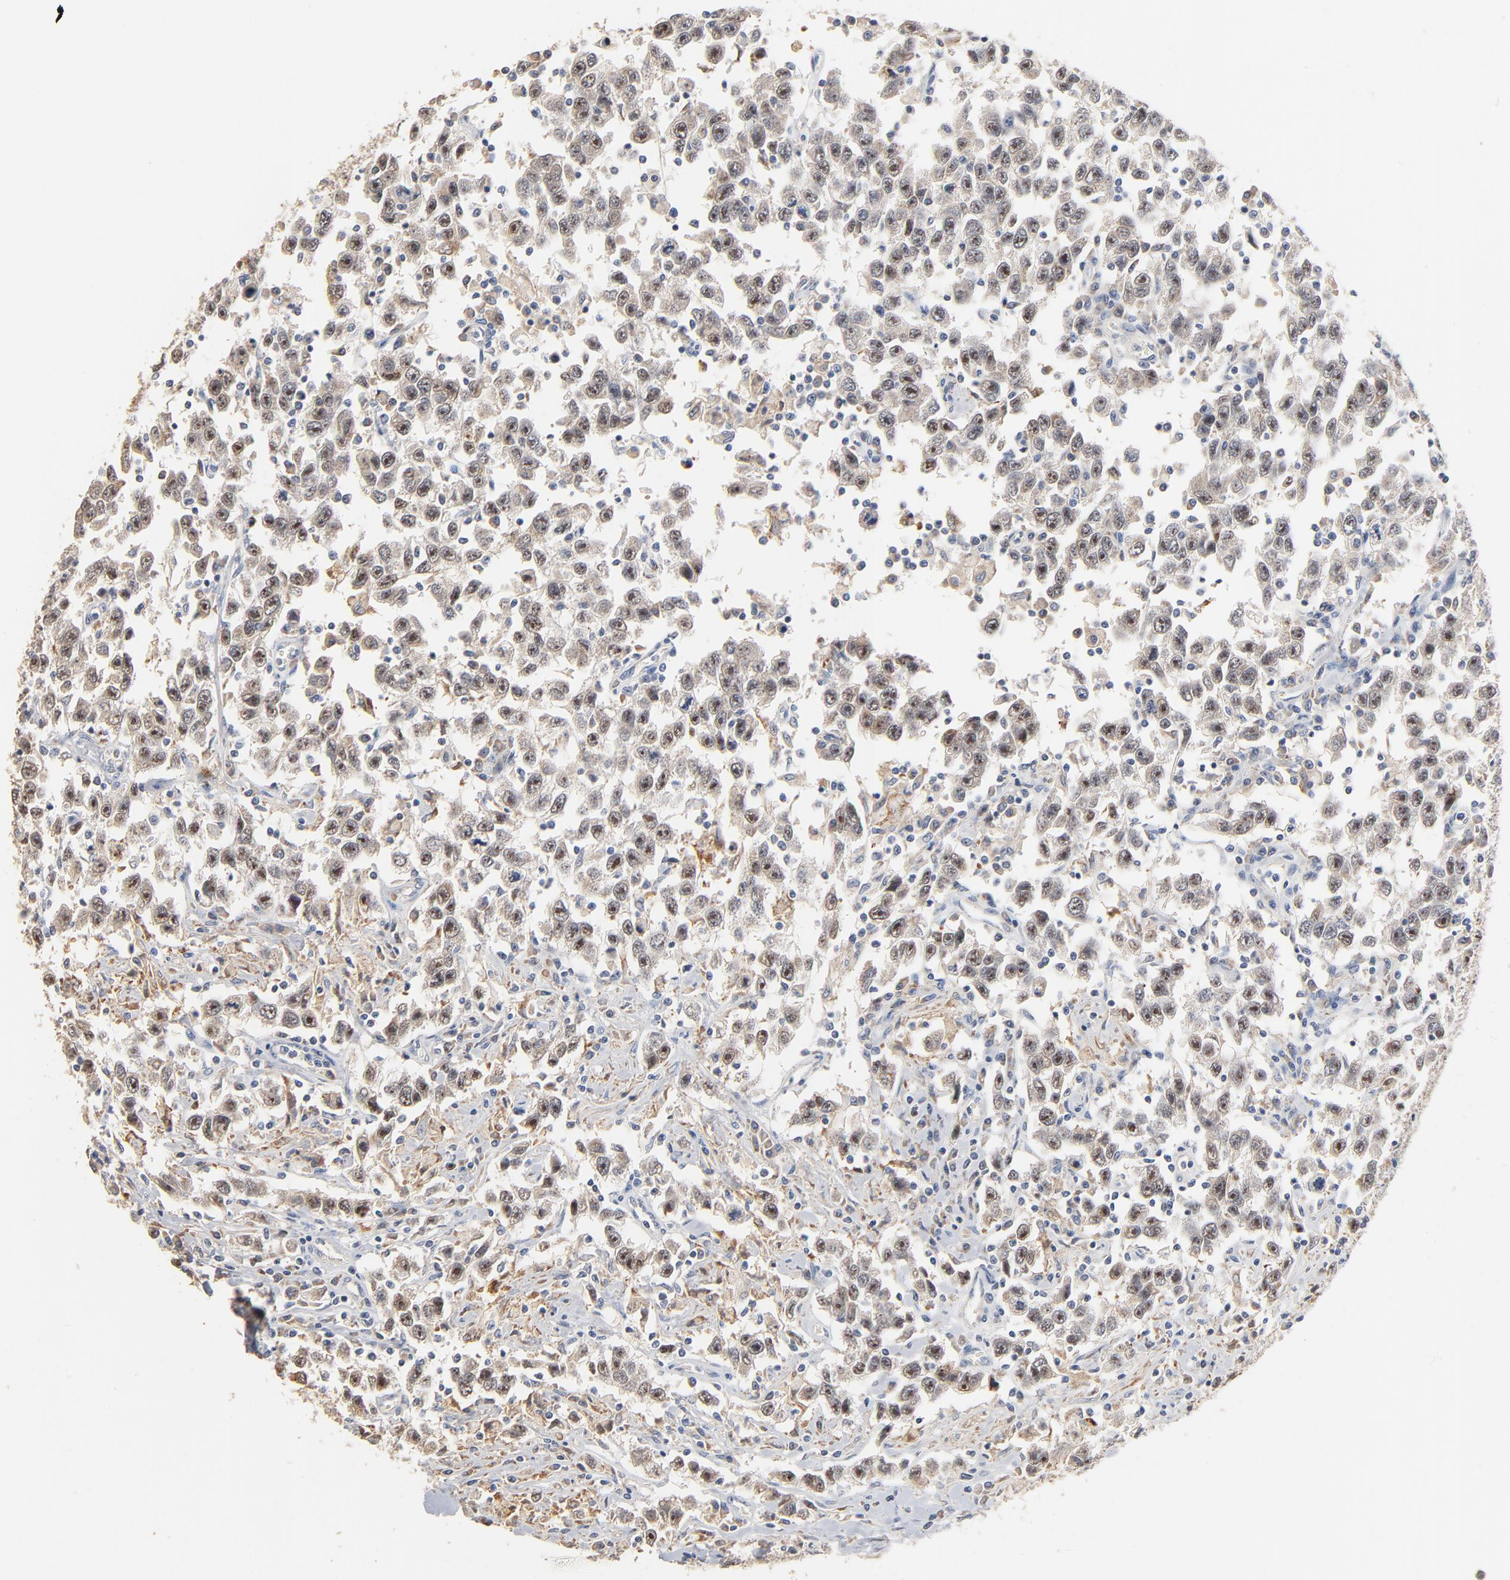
{"staining": {"intensity": "weak", "quantity": ">75%", "location": "cytoplasmic/membranous,nuclear"}, "tissue": "testis cancer", "cell_type": "Tumor cells", "image_type": "cancer", "snomed": [{"axis": "morphology", "description": "Seminoma, NOS"}, {"axis": "topography", "description": "Testis"}], "caption": "Immunohistochemistry (IHC) photomicrograph of seminoma (testis) stained for a protein (brown), which reveals low levels of weak cytoplasmic/membranous and nuclear expression in approximately >75% of tumor cells.", "gene": "ZDHHC8", "patient": {"sex": "male", "age": 41}}